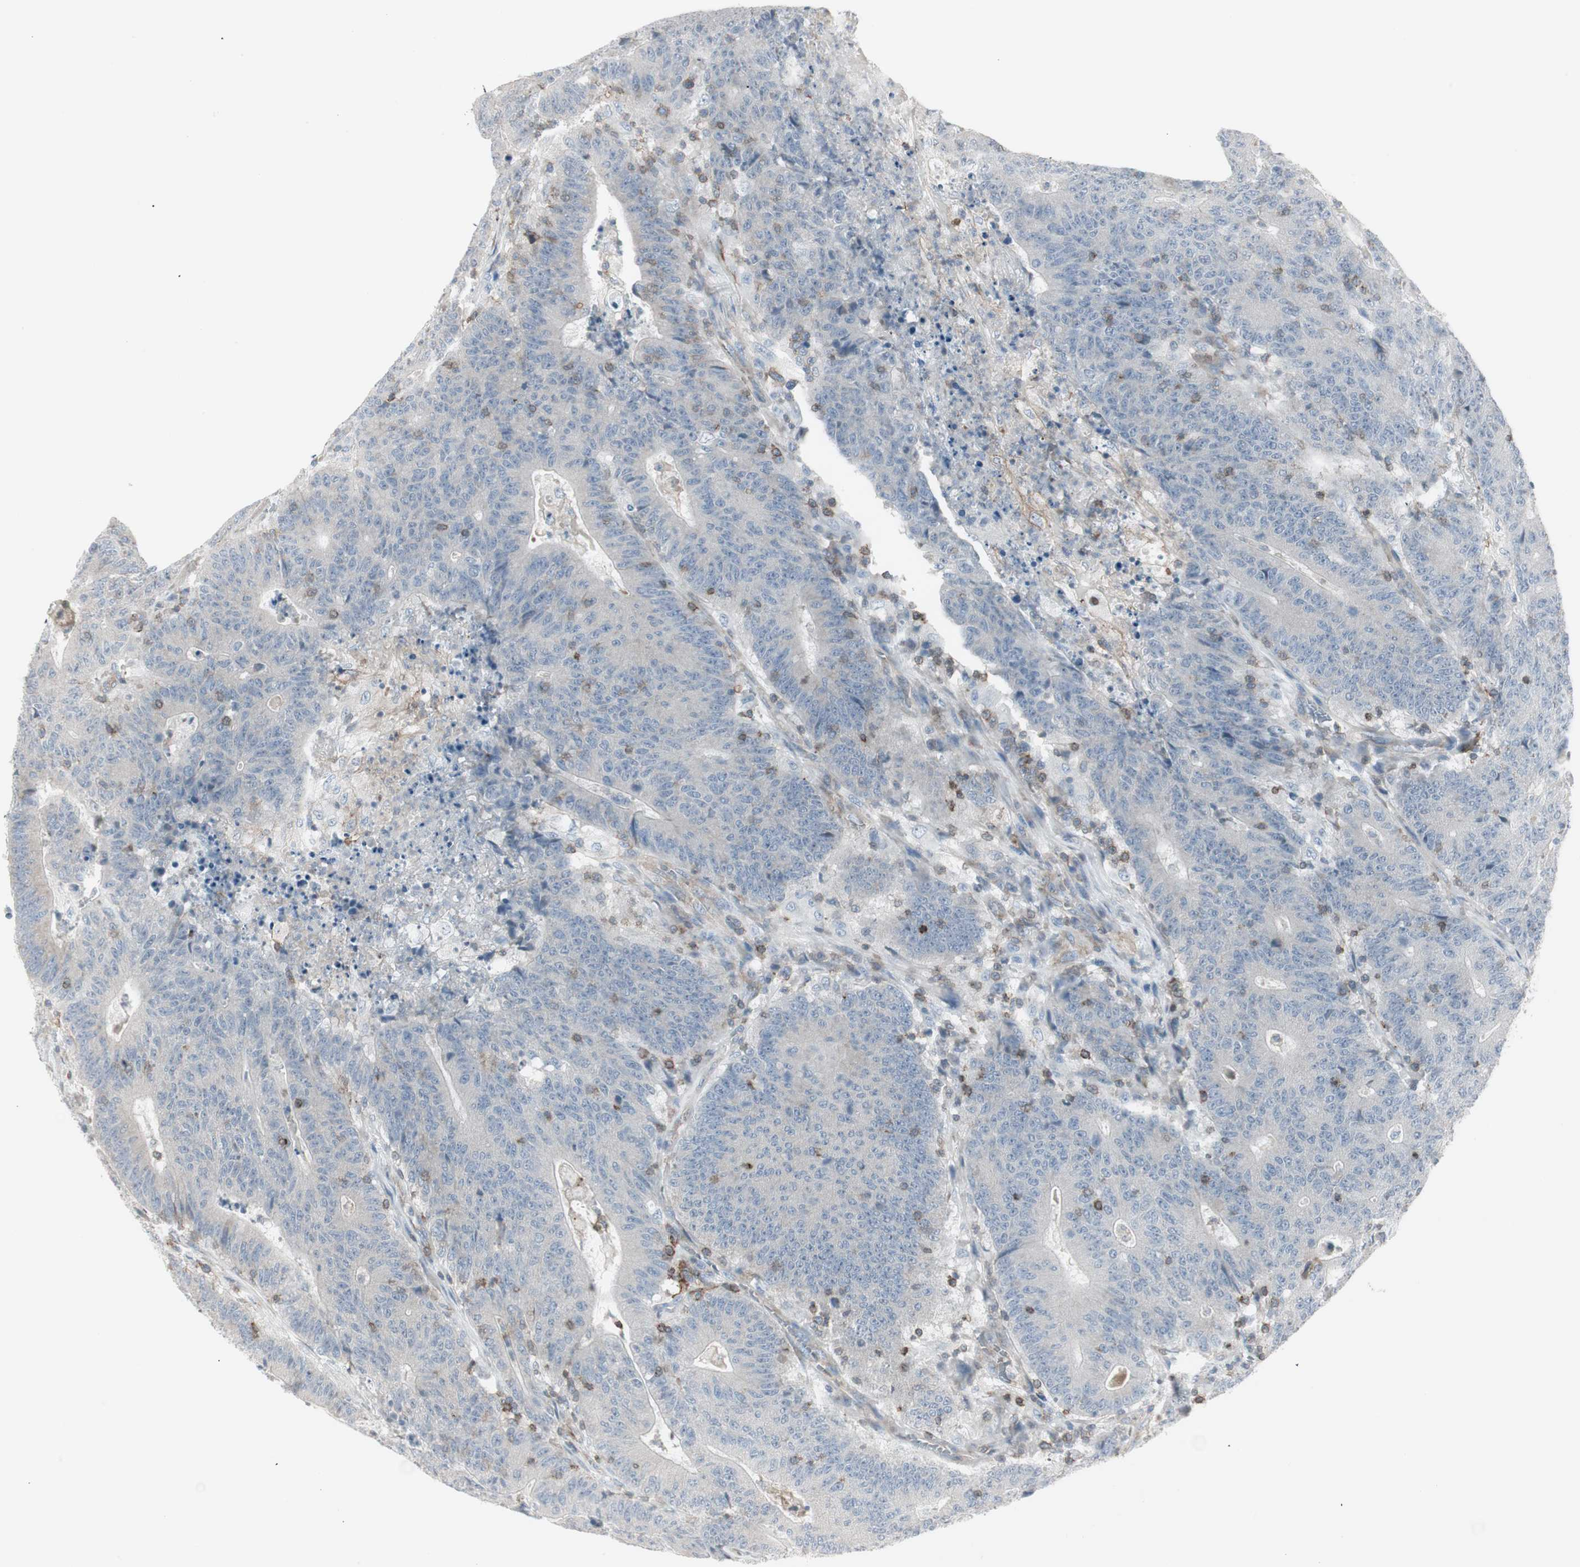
{"staining": {"intensity": "negative", "quantity": "none", "location": "none"}, "tissue": "colorectal cancer", "cell_type": "Tumor cells", "image_type": "cancer", "snomed": [{"axis": "morphology", "description": "Normal tissue, NOS"}, {"axis": "morphology", "description": "Adenocarcinoma, NOS"}, {"axis": "topography", "description": "Colon"}], "caption": "There is no significant staining in tumor cells of adenocarcinoma (colorectal). (DAB IHC visualized using brightfield microscopy, high magnification).", "gene": "MAP4K4", "patient": {"sex": "female", "age": 75}}